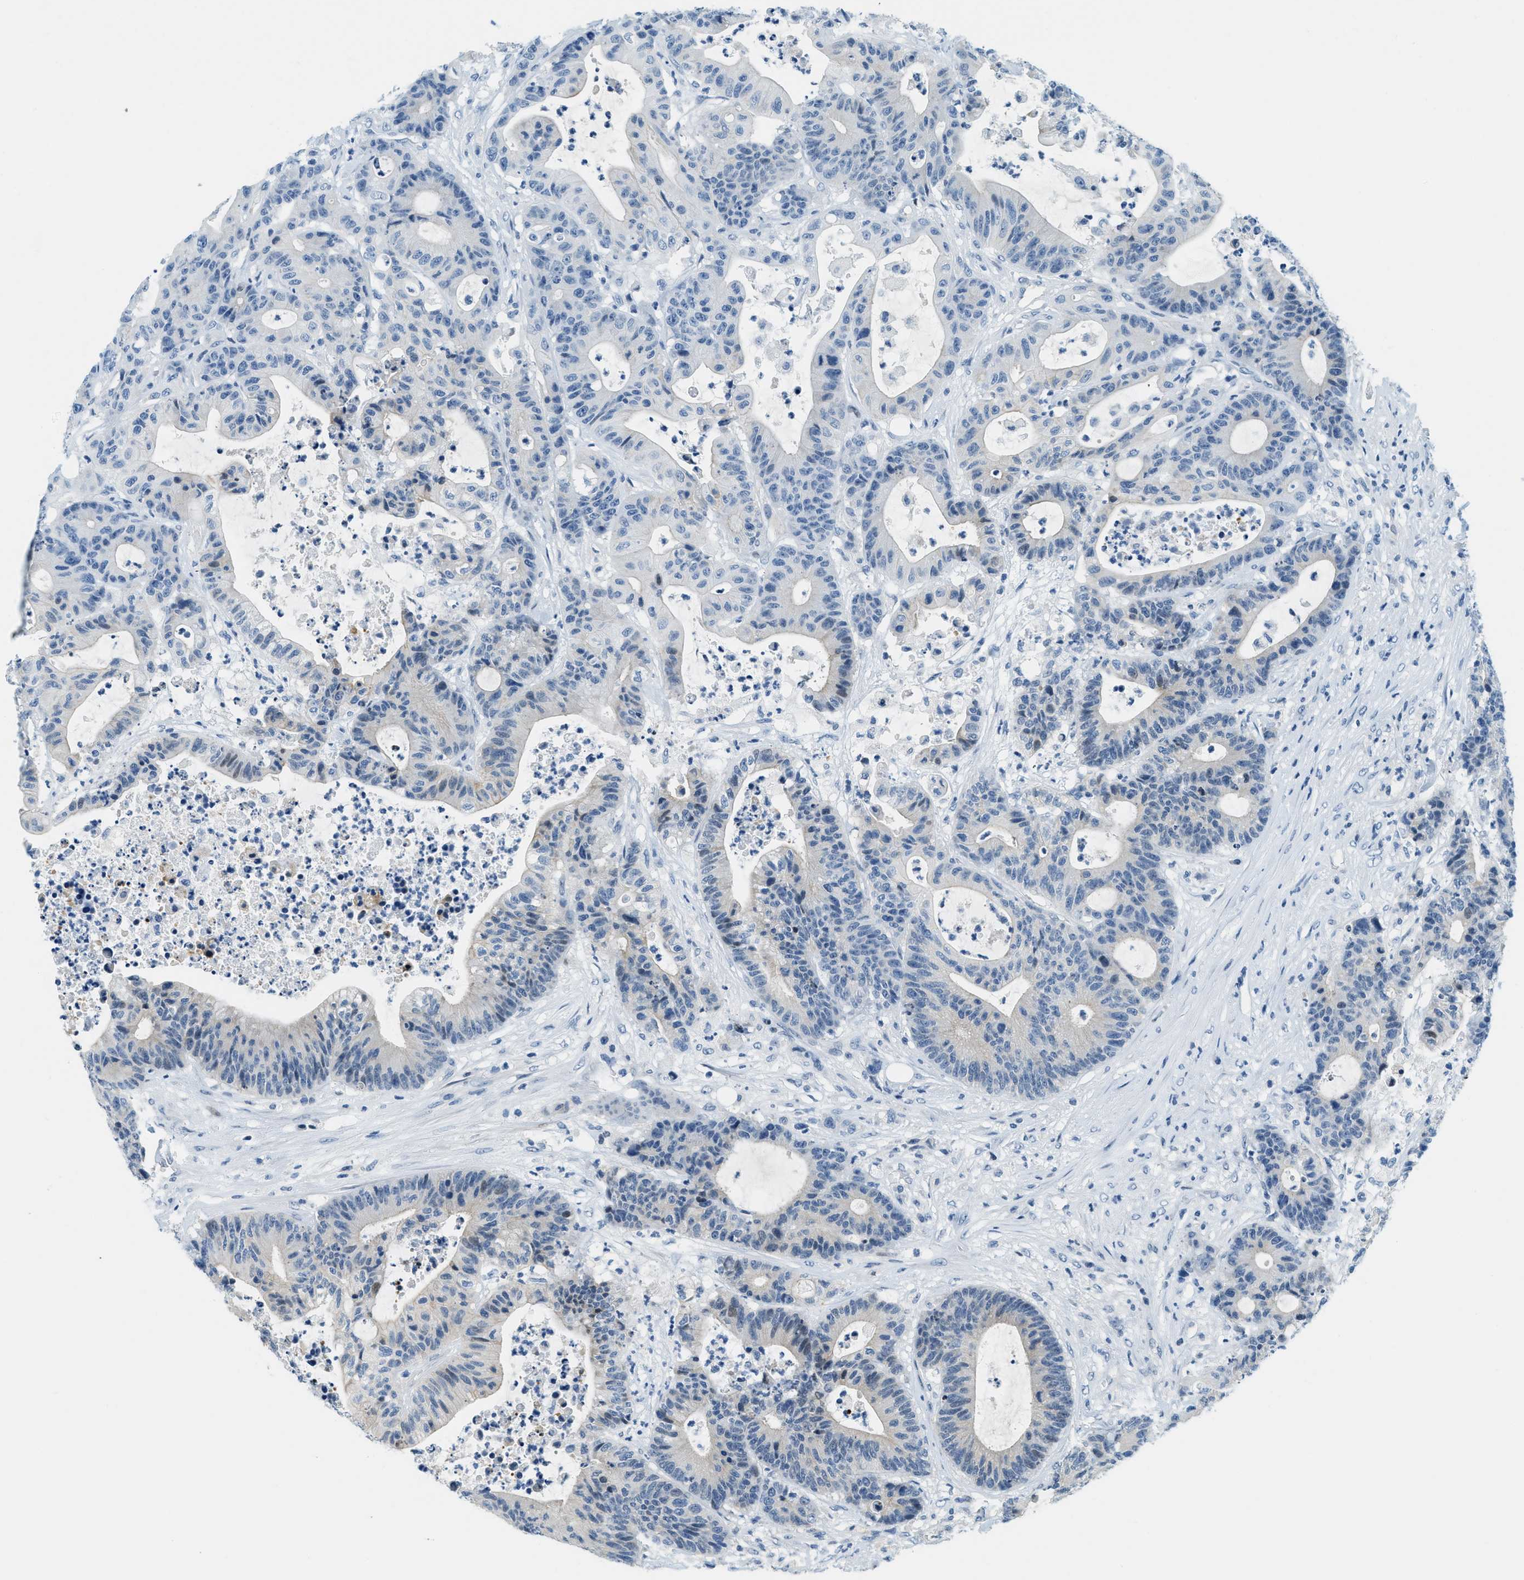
{"staining": {"intensity": "negative", "quantity": "none", "location": "none"}, "tissue": "colorectal cancer", "cell_type": "Tumor cells", "image_type": "cancer", "snomed": [{"axis": "morphology", "description": "Adenocarcinoma, NOS"}, {"axis": "topography", "description": "Colon"}], "caption": "Tumor cells show no significant protein expression in colorectal cancer (adenocarcinoma).", "gene": "CYP4X1", "patient": {"sex": "female", "age": 84}}